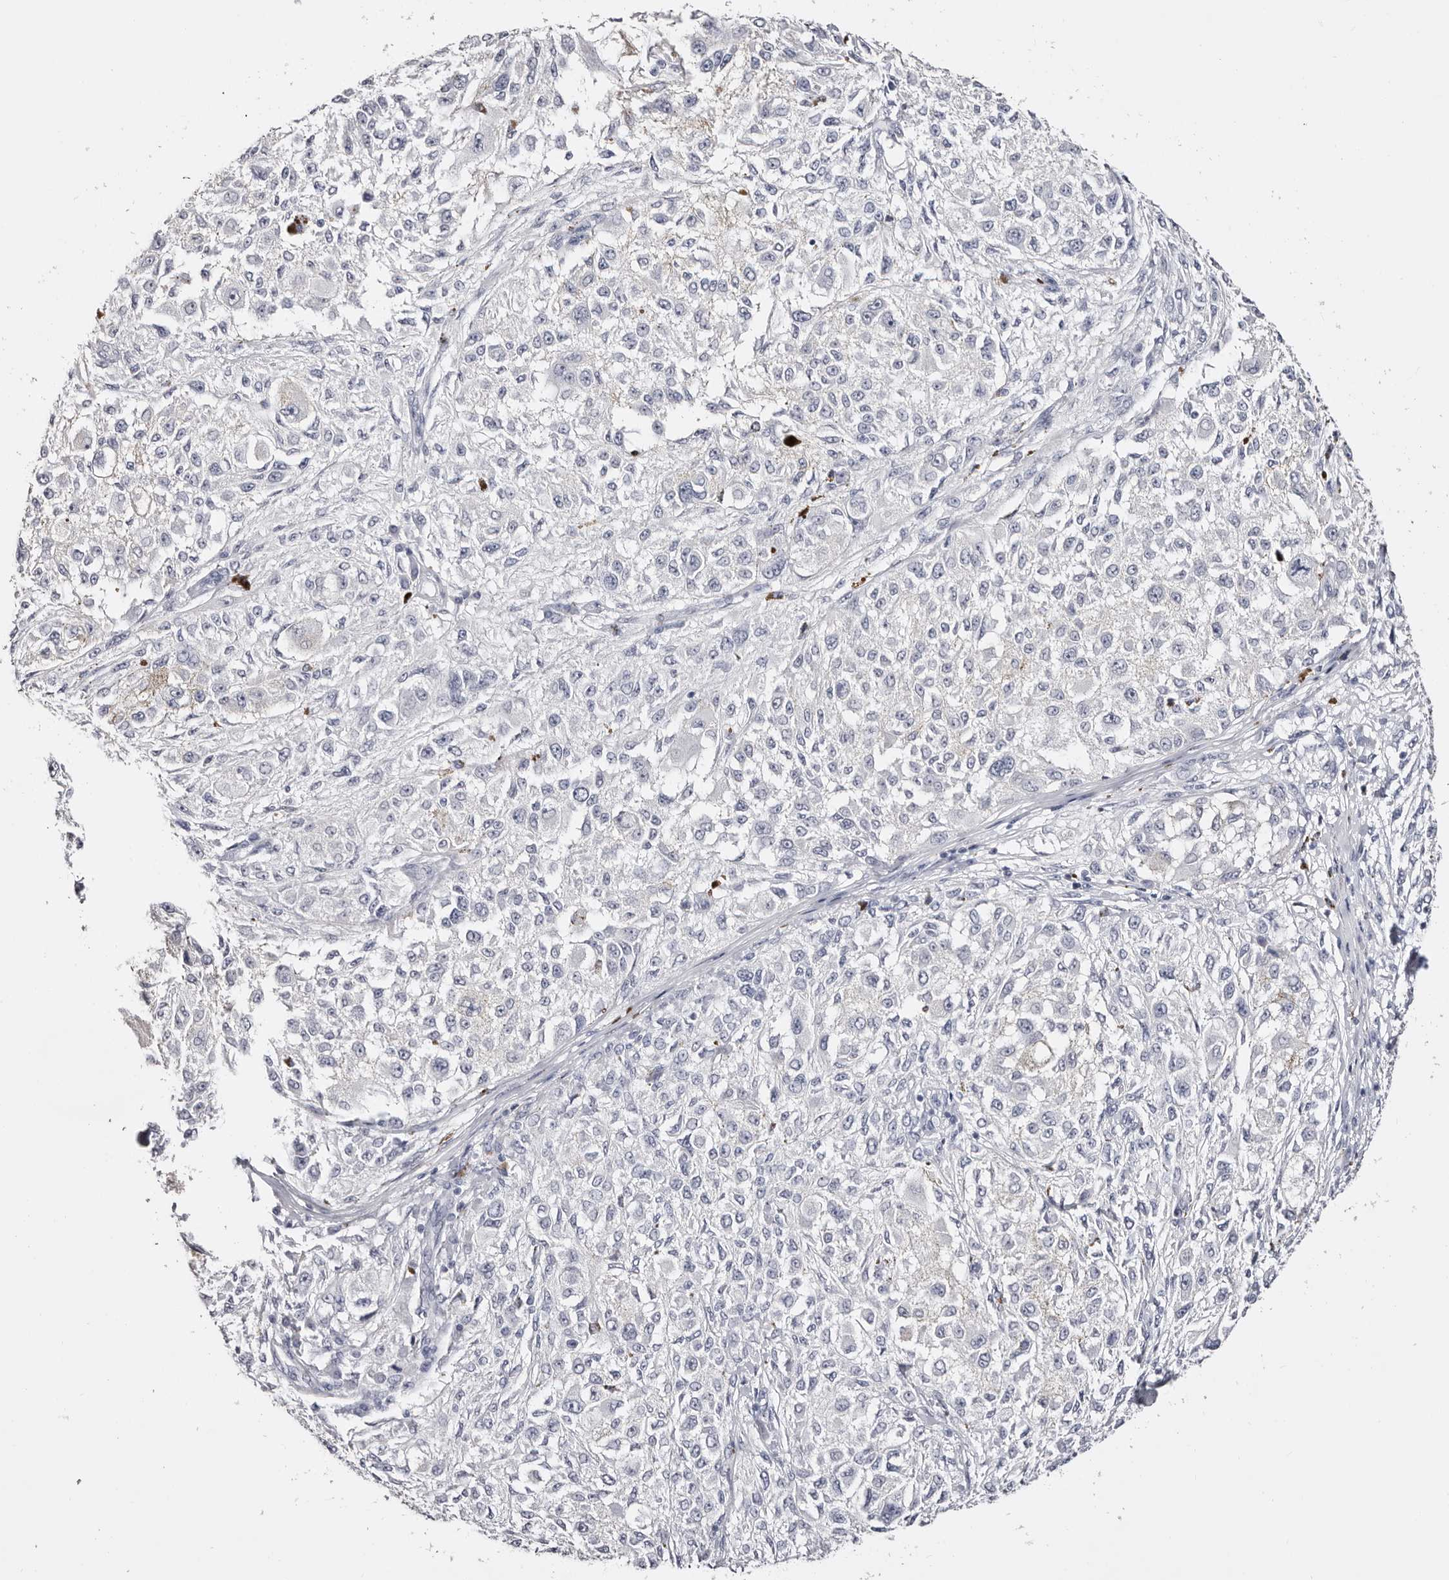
{"staining": {"intensity": "negative", "quantity": "none", "location": "none"}, "tissue": "melanoma", "cell_type": "Tumor cells", "image_type": "cancer", "snomed": [{"axis": "morphology", "description": "Necrosis, NOS"}, {"axis": "morphology", "description": "Malignant melanoma, NOS"}, {"axis": "topography", "description": "Skin"}], "caption": "A photomicrograph of human melanoma is negative for staining in tumor cells.", "gene": "AKNAD1", "patient": {"sex": "female", "age": 87}}